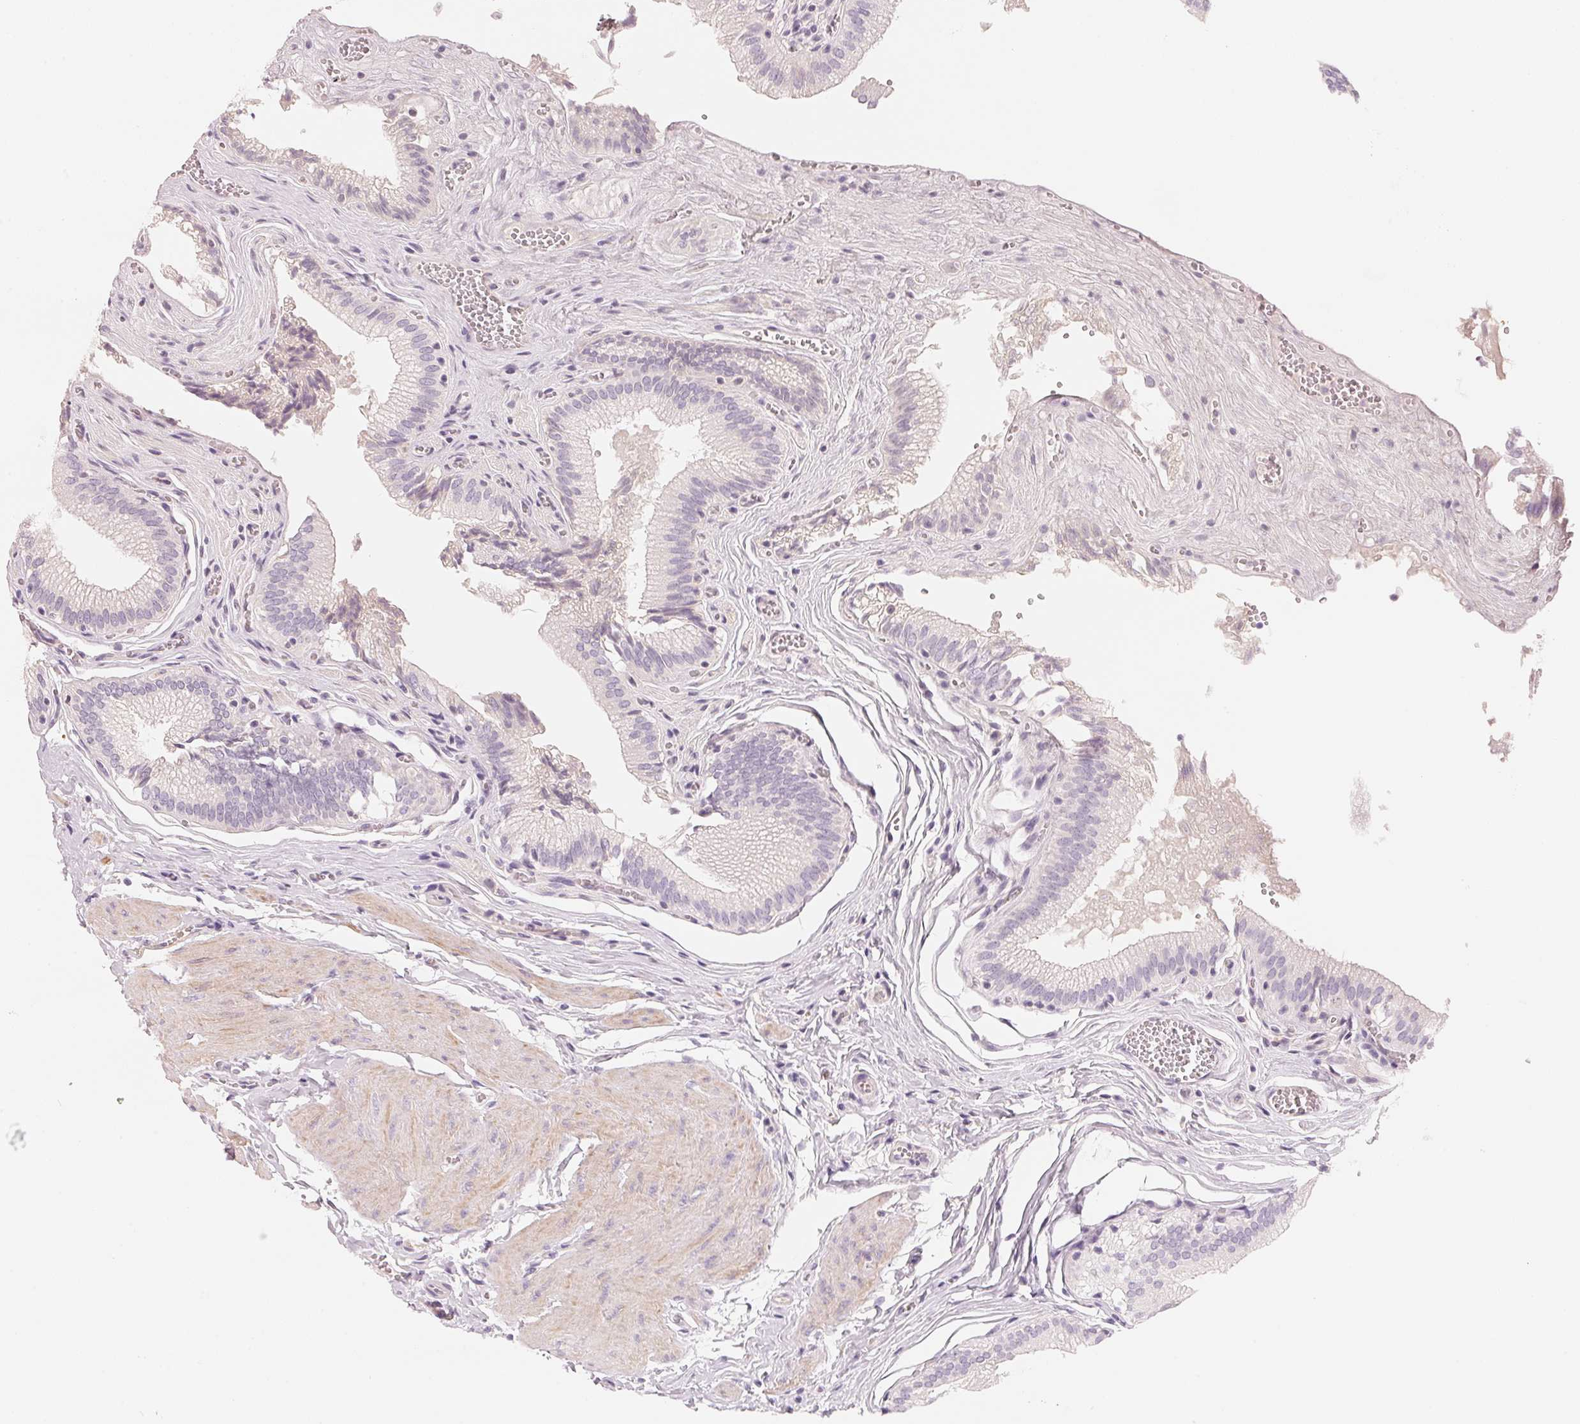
{"staining": {"intensity": "negative", "quantity": "none", "location": "none"}, "tissue": "gallbladder", "cell_type": "Glandular cells", "image_type": "normal", "snomed": [{"axis": "morphology", "description": "Normal tissue, NOS"}, {"axis": "topography", "description": "Gallbladder"}, {"axis": "topography", "description": "Peripheral nerve tissue"}], "caption": "Immunohistochemistry of unremarkable human gallbladder demonstrates no positivity in glandular cells.", "gene": "CFHR2", "patient": {"sex": "male", "age": 17}}